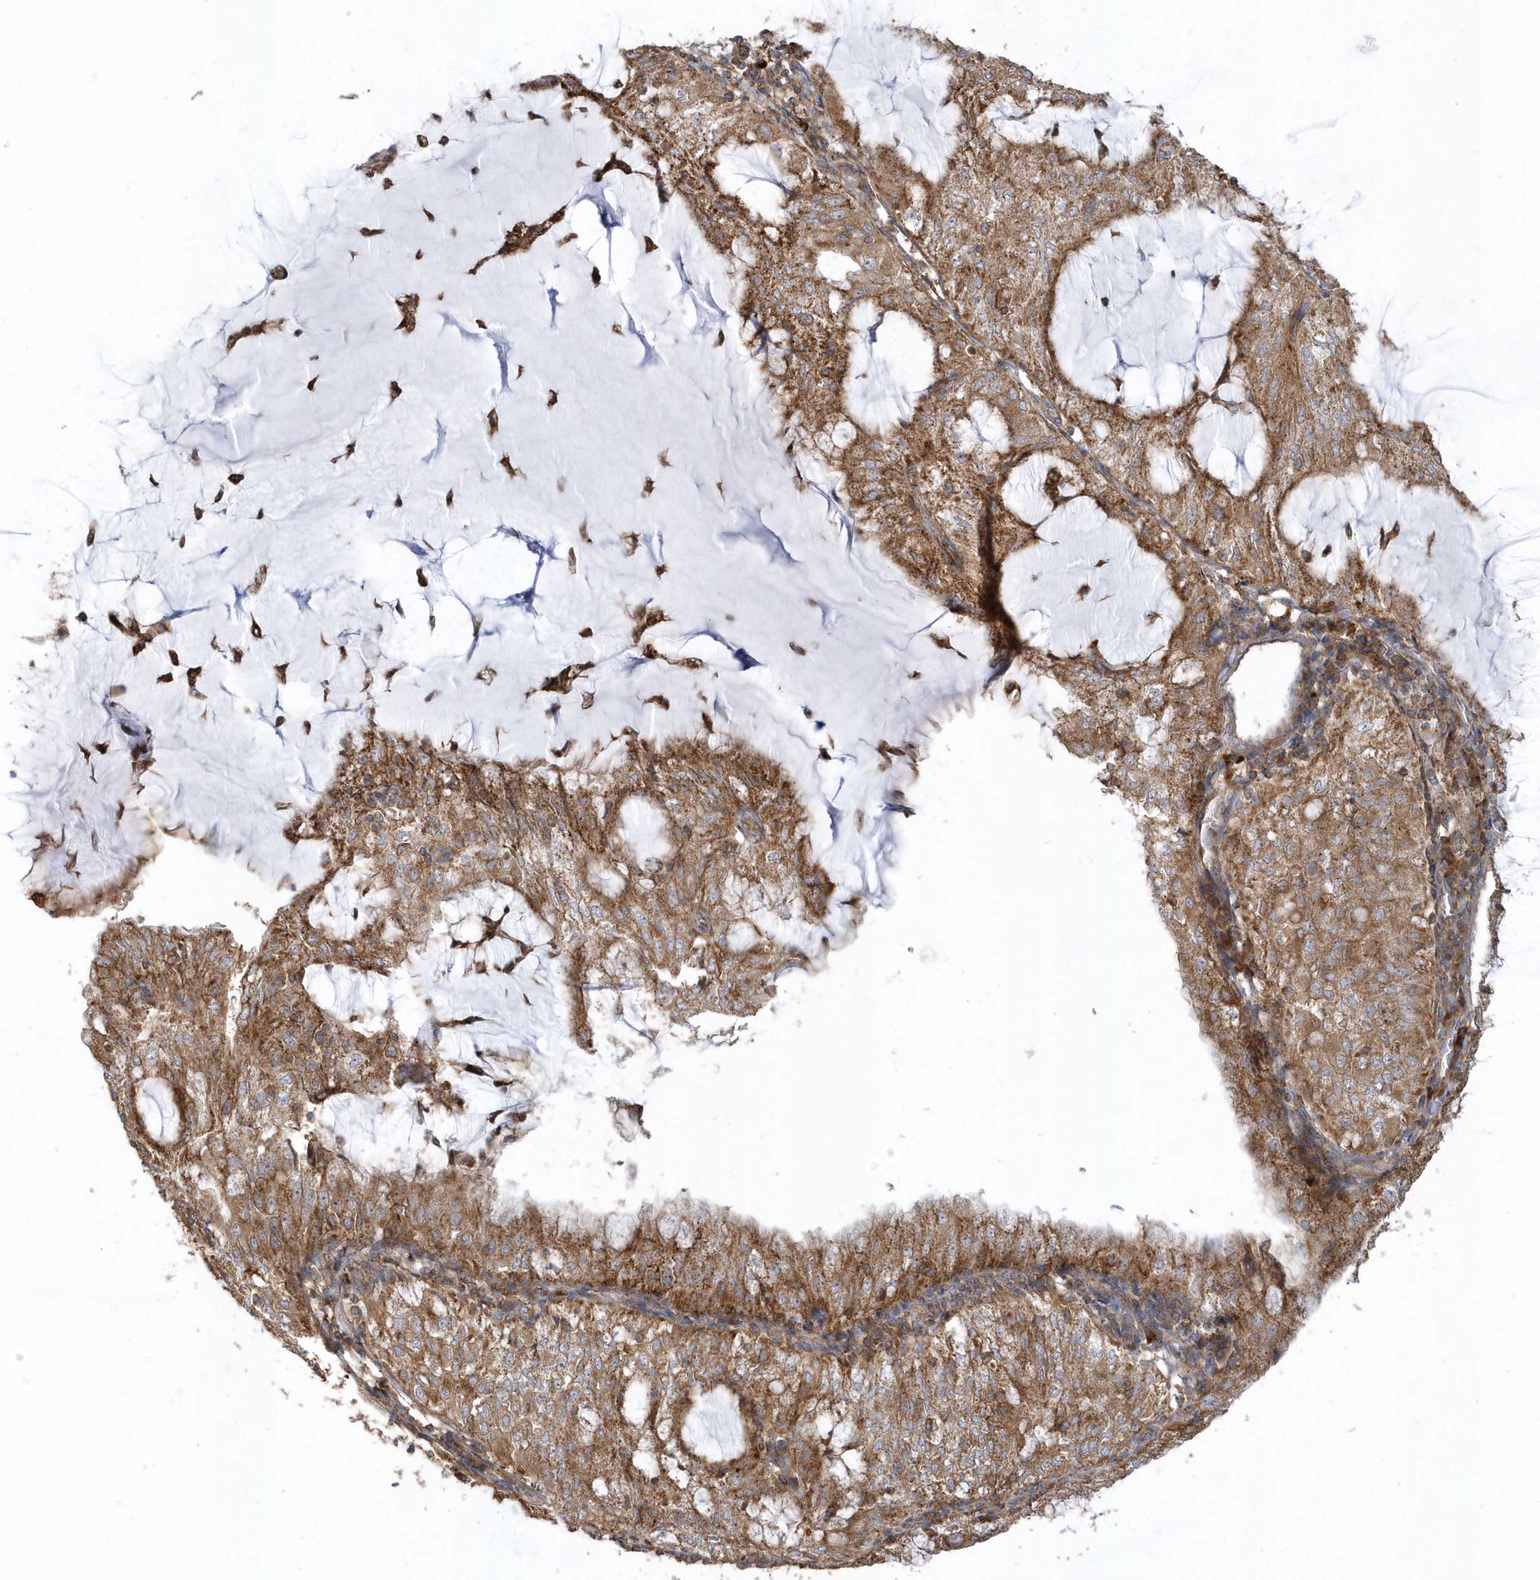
{"staining": {"intensity": "moderate", "quantity": ">75%", "location": "cytoplasmic/membranous"}, "tissue": "endometrial cancer", "cell_type": "Tumor cells", "image_type": "cancer", "snomed": [{"axis": "morphology", "description": "Adenocarcinoma, NOS"}, {"axis": "topography", "description": "Endometrium"}], "caption": "Protein expression analysis of human adenocarcinoma (endometrial) reveals moderate cytoplasmic/membranous expression in about >75% of tumor cells.", "gene": "TRAIP", "patient": {"sex": "female", "age": 81}}